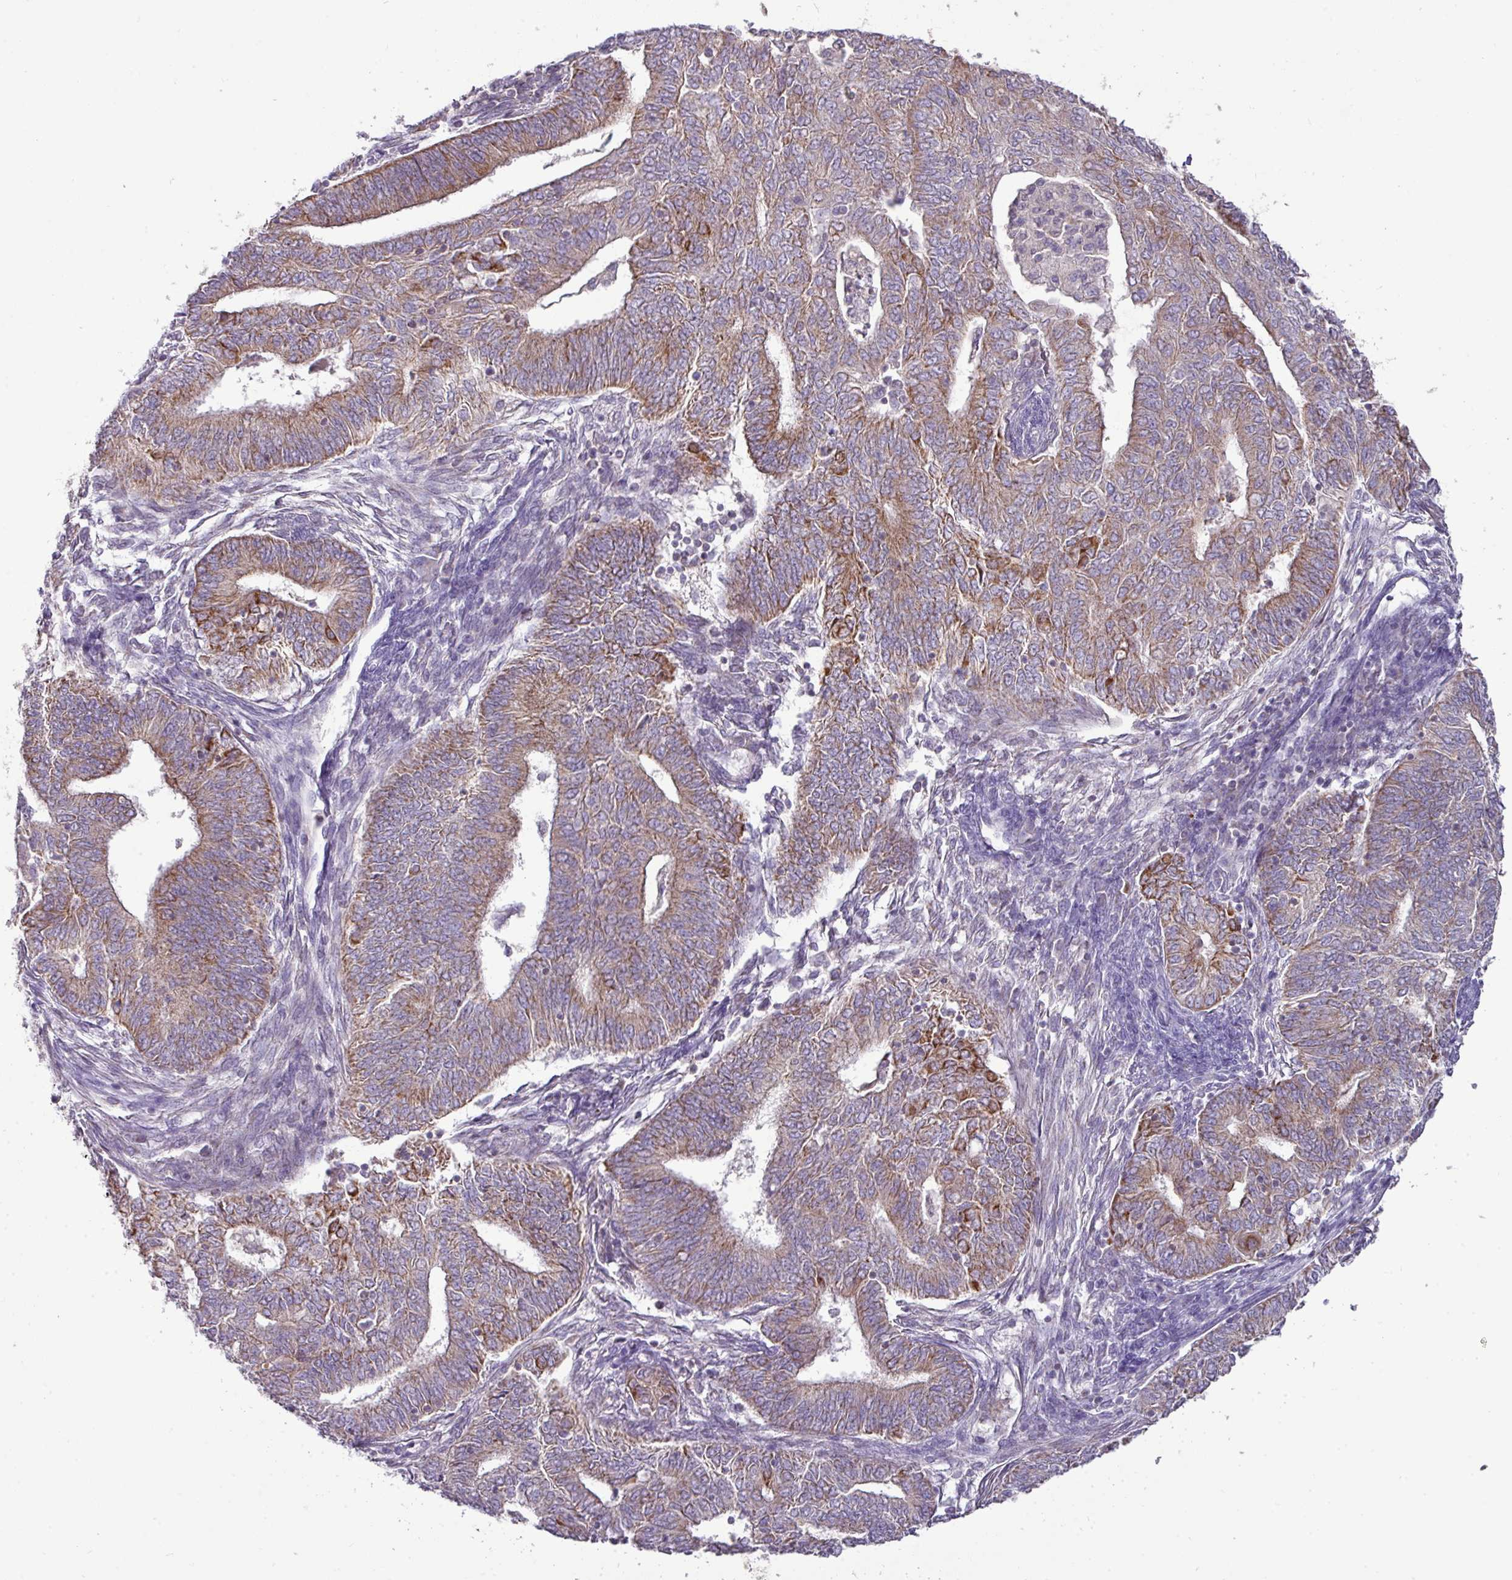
{"staining": {"intensity": "moderate", "quantity": ">75%", "location": "cytoplasmic/membranous"}, "tissue": "endometrial cancer", "cell_type": "Tumor cells", "image_type": "cancer", "snomed": [{"axis": "morphology", "description": "Adenocarcinoma, NOS"}, {"axis": "topography", "description": "Endometrium"}], "caption": "Protein staining displays moderate cytoplasmic/membranous positivity in about >75% of tumor cells in adenocarcinoma (endometrial).", "gene": "TRAPPC1", "patient": {"sex": "female", "age": 62}}